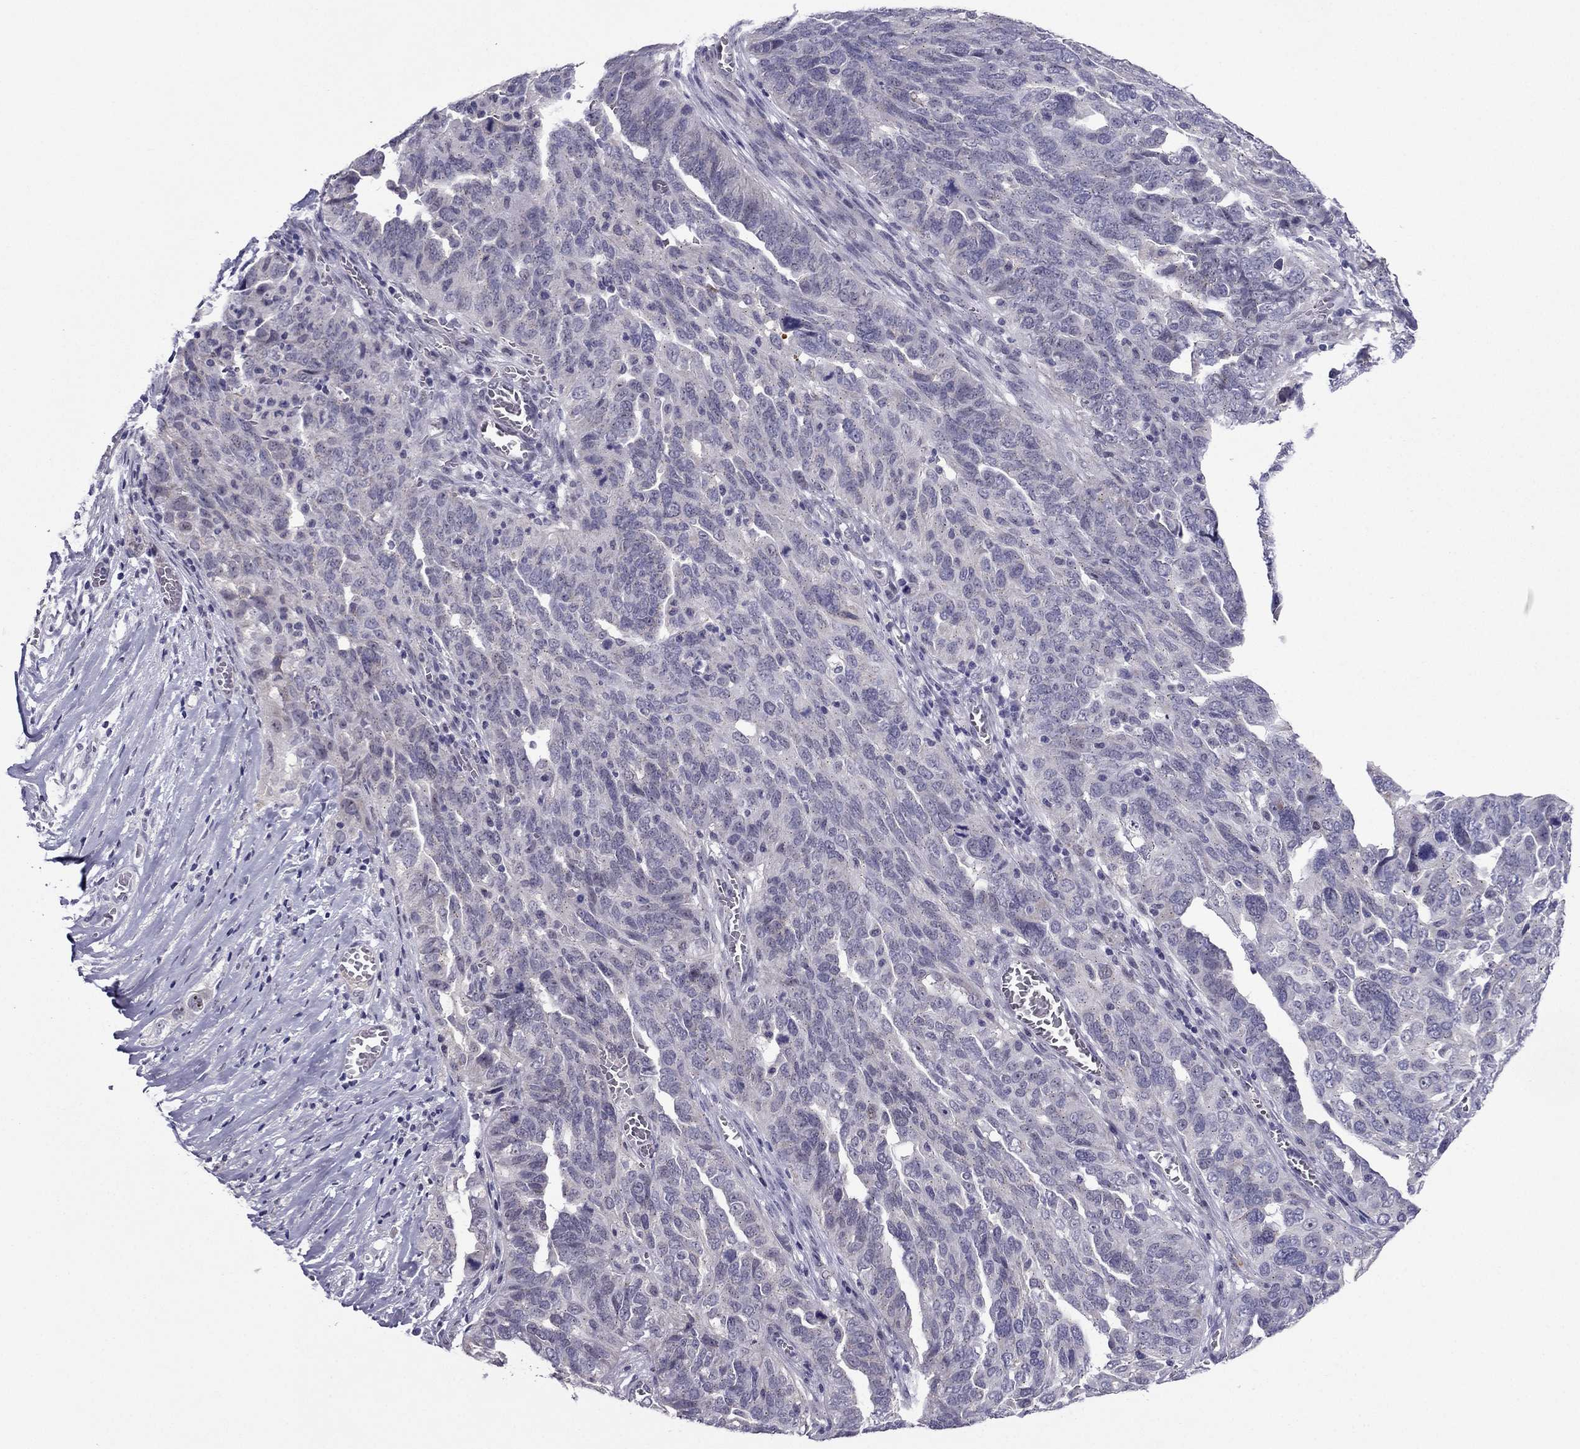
{"staining": {"intensity": "negative", "quantity": "none", "location": "none"}, "tissue": "ovarian cancer", "cell_type": "Tumor cells", "image_type": "cancer", "snomed": [{"axis": "morphology", "description": "Carcinoma, endometroid"}, {"axis": "topography", "description": "Soft tissue"}, {"axis": "topography", "description": "Ovary"}], "caption": "Immunohistochemistry histopathology image of human ovarian endometroid carcinoma stained for a protein (brown), which exhibits no expression in tumor cells.", "gene": "MYBPH", "patient": {"sex": "female", "age": 52}}